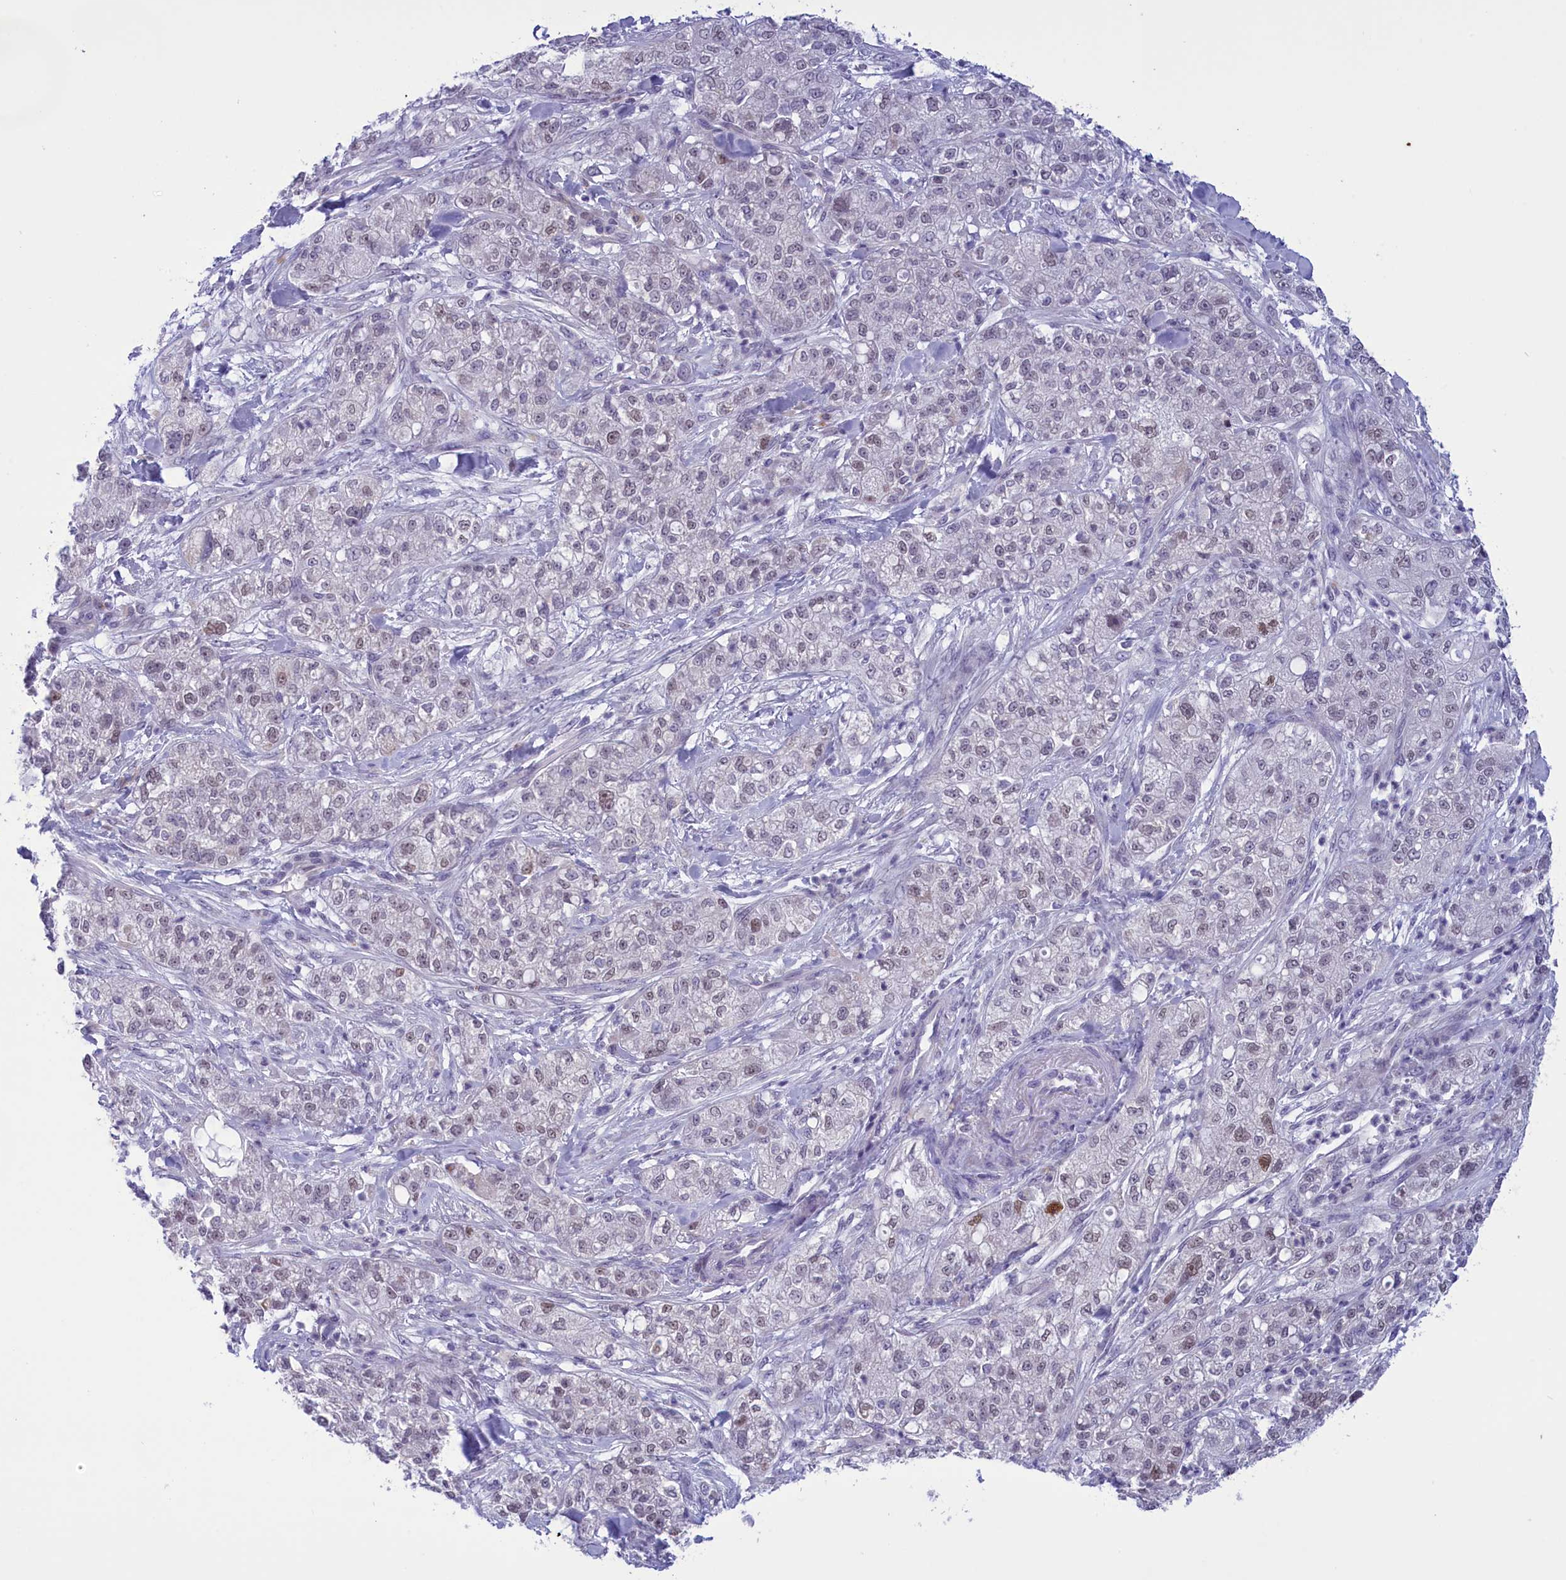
{"staining": {"intensity": "negative", "quantity": "none", "location": "none"}, "tissue": "pancreatic cancer", "cell_type": "Tumor cells", "image_type": "cancer", "snomed": [{"axis": "morphology", "description": "Adenocarcinoma, NOS"}, {"axis": "topography", "description": "Pancreas"}], "caption": "Micrograph shows no protein staining in tumor cells of pancreatic adenocarcinoma tissue.", "gene": "ELOA2", "patient": {"sex": "female", "age": 78}}